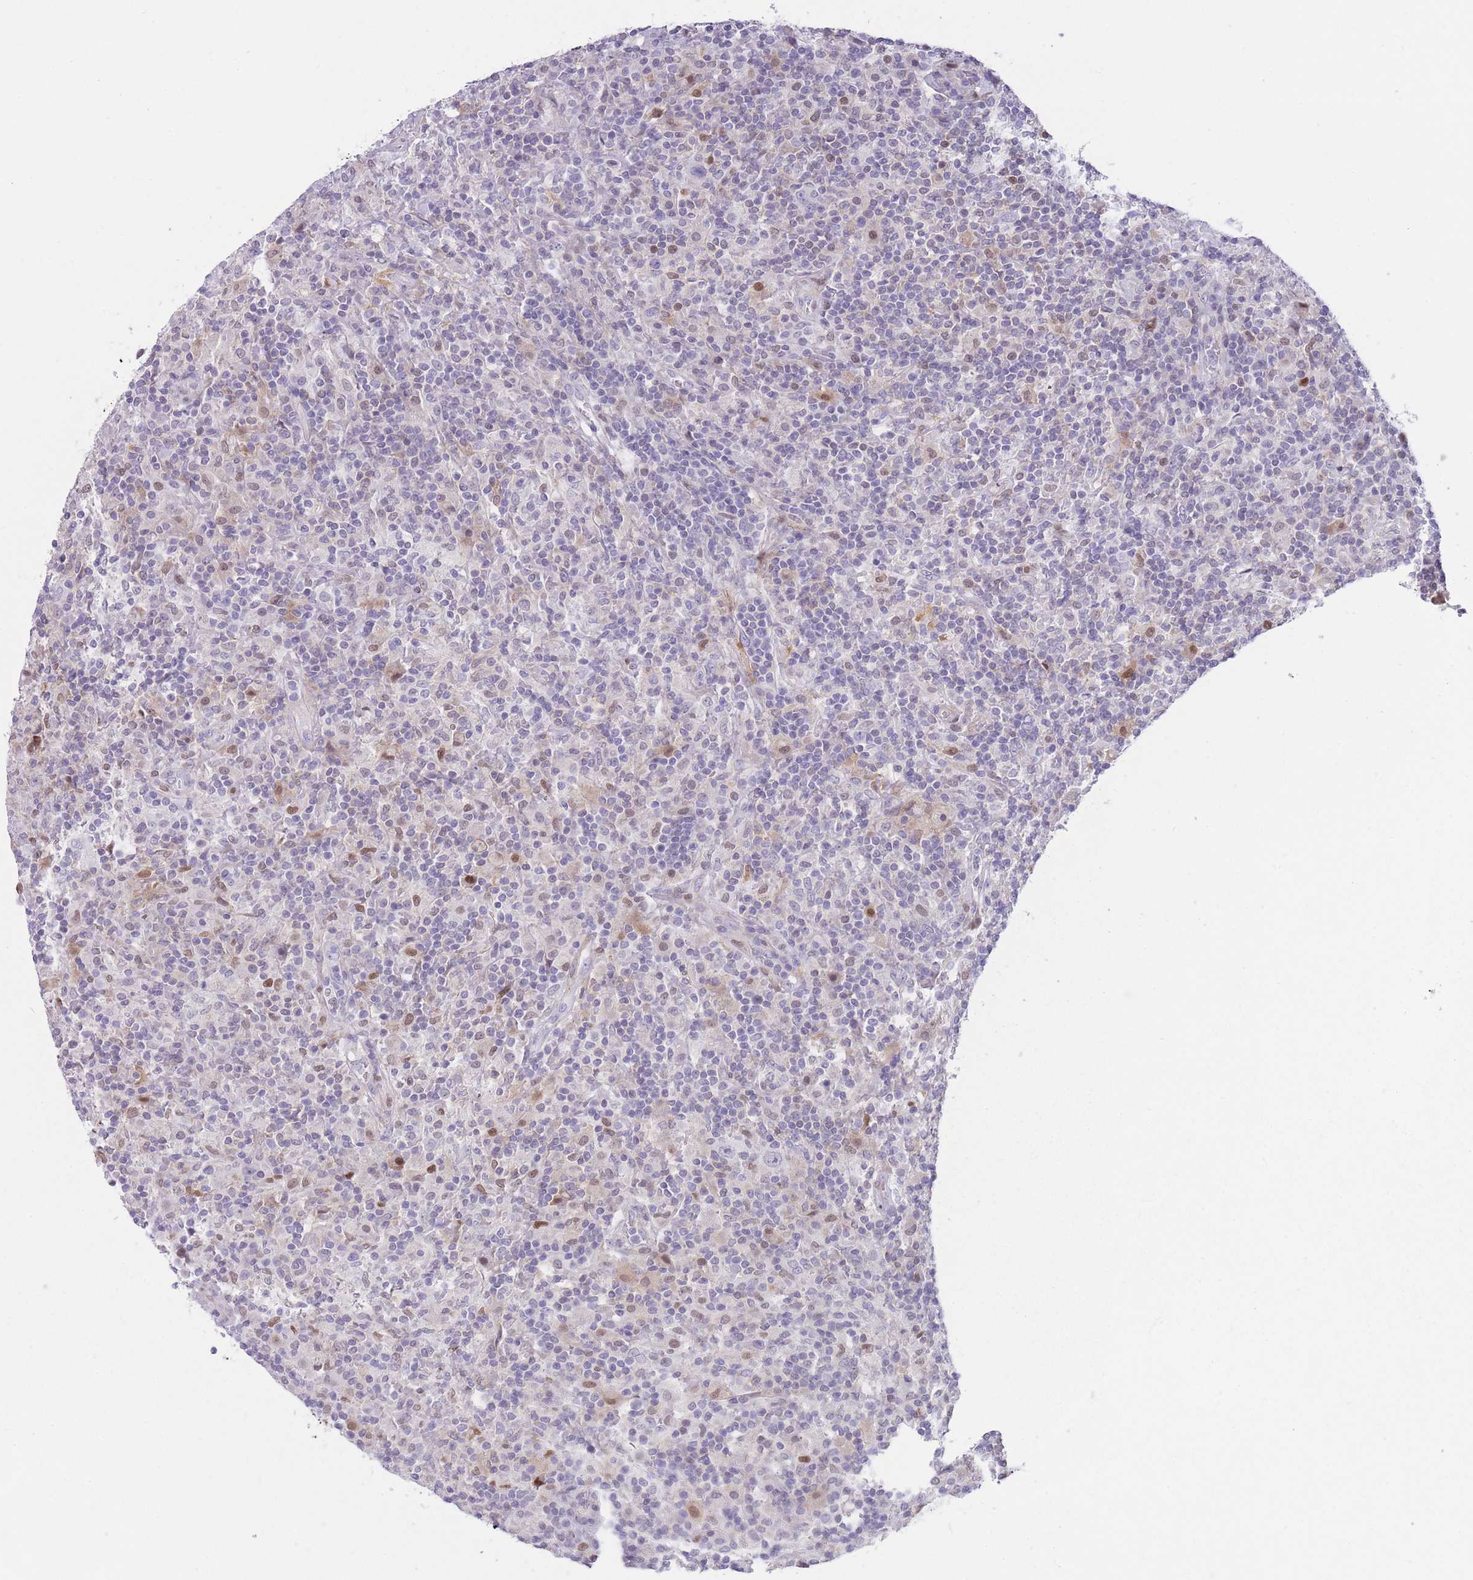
{"staining": {"intensity": "negative", "quantity": "none", "location": "none"}, "tissue": "lymphoma", "cell_type": "Tumor cells", "image_type": "cancer", "snomed": [{"axis": "morphology", "description": "Hodgkin's disease, NOS"}, {"axis": "topography", "description": "Lymph node"}], "caption": "The IHC image has no significant positivity in tumor cells of lymphoma tissue.", "gene": "OR11H12", "patient": {"sex": "male", "age": 70}}